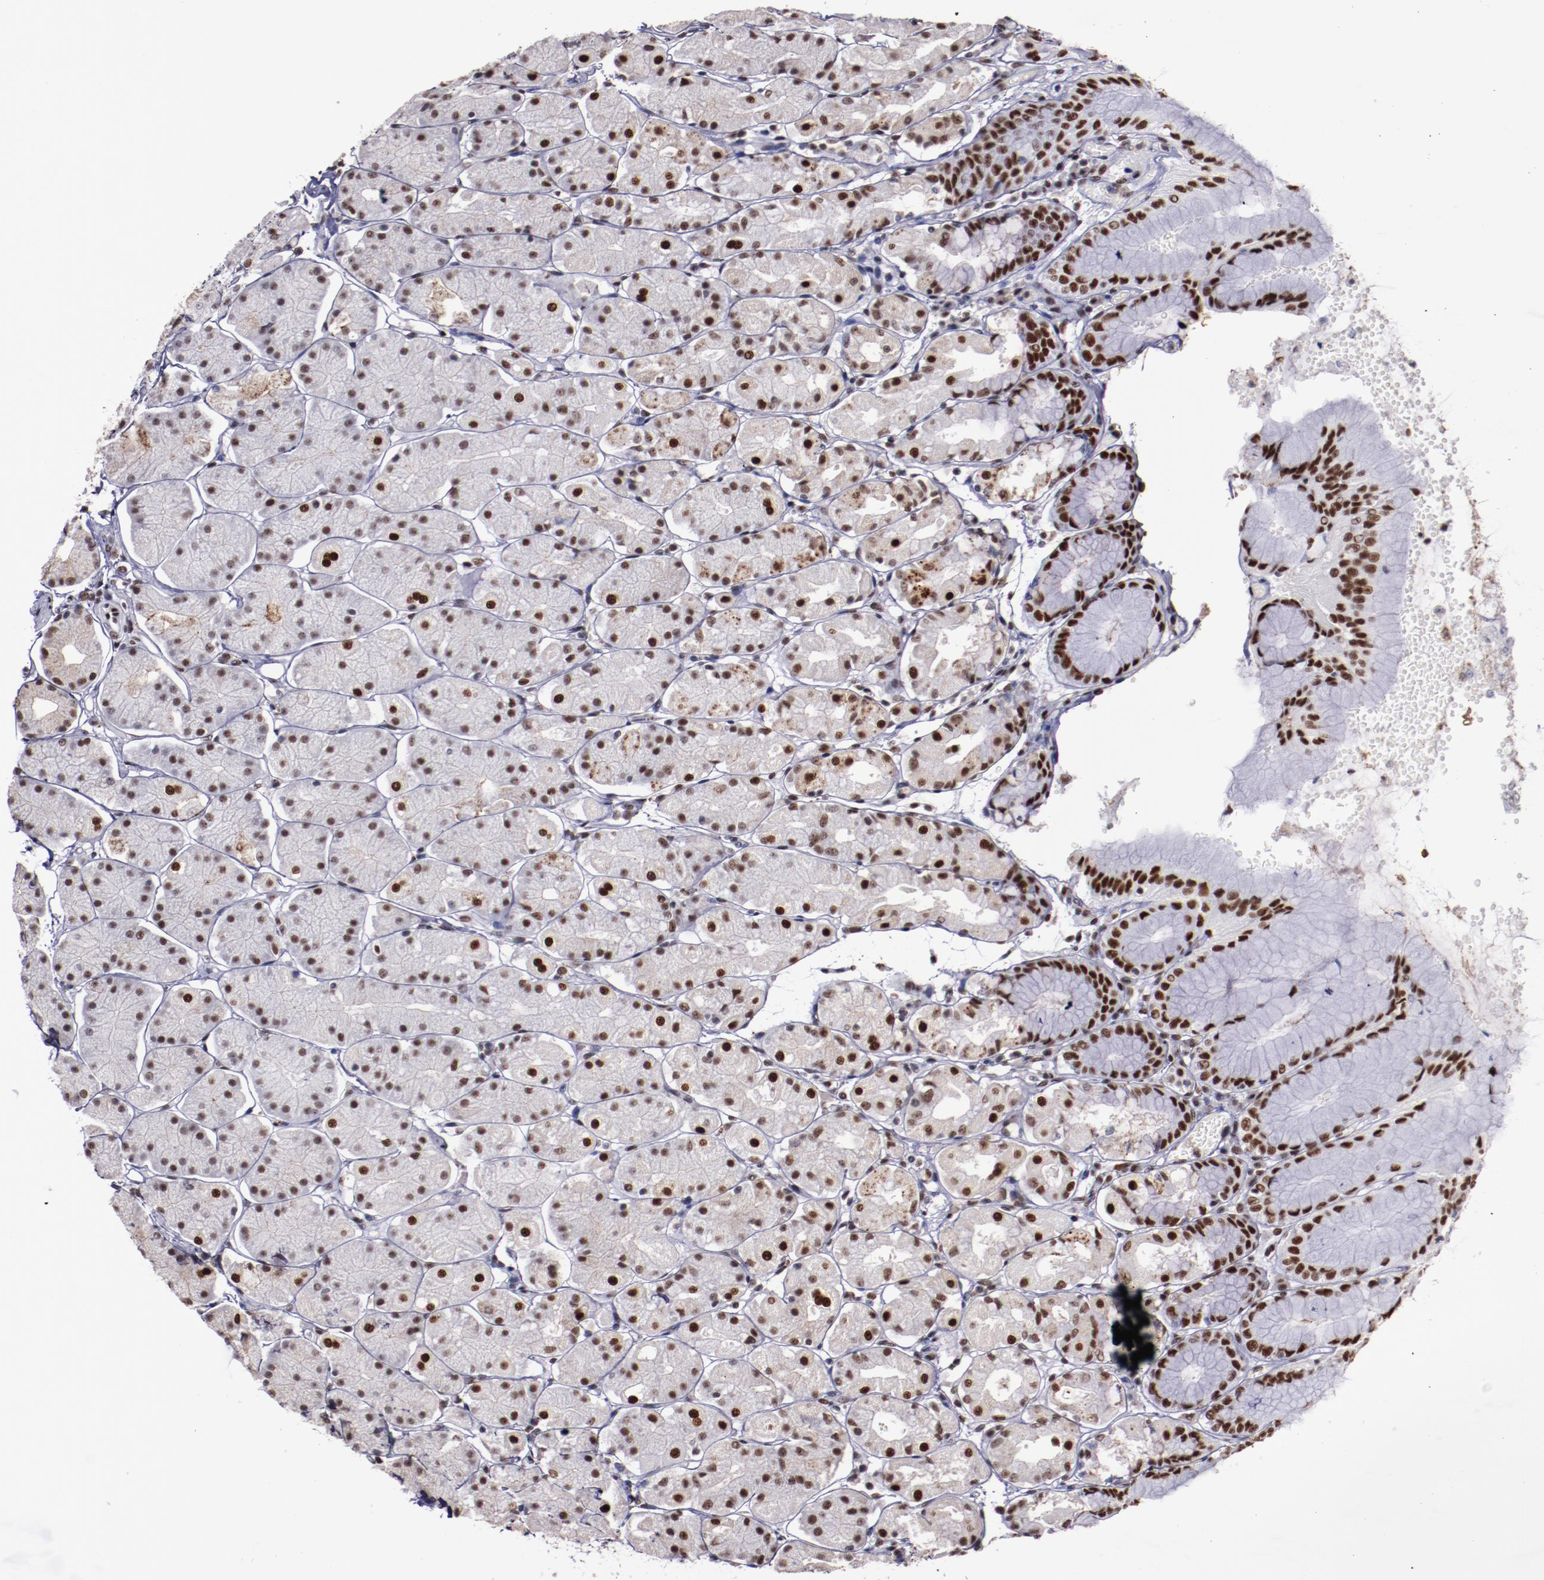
{"staining": {"intensity": "strong", "quantity": ">75%", "location": "nuclear"}, "tissue": "stomach", "cell_type": "Glandular cells", "image_type": "normal", "snomed": [{"axis": "morphology", "description": "Normal tissue, NOS"}, {"axis": "topography", "description": "Stomach, upper"}, {"axis": "topography", "description": "Stomach"}], "caption": "A high-resolution micrograph shows immunohistochemistry (IHC) staining of normal stomach, which shows strong nuclear positivity in about >75% of glandular cells.", "gene": "PPP4R3A", "patient": {"sex": "male", "age": 76}}